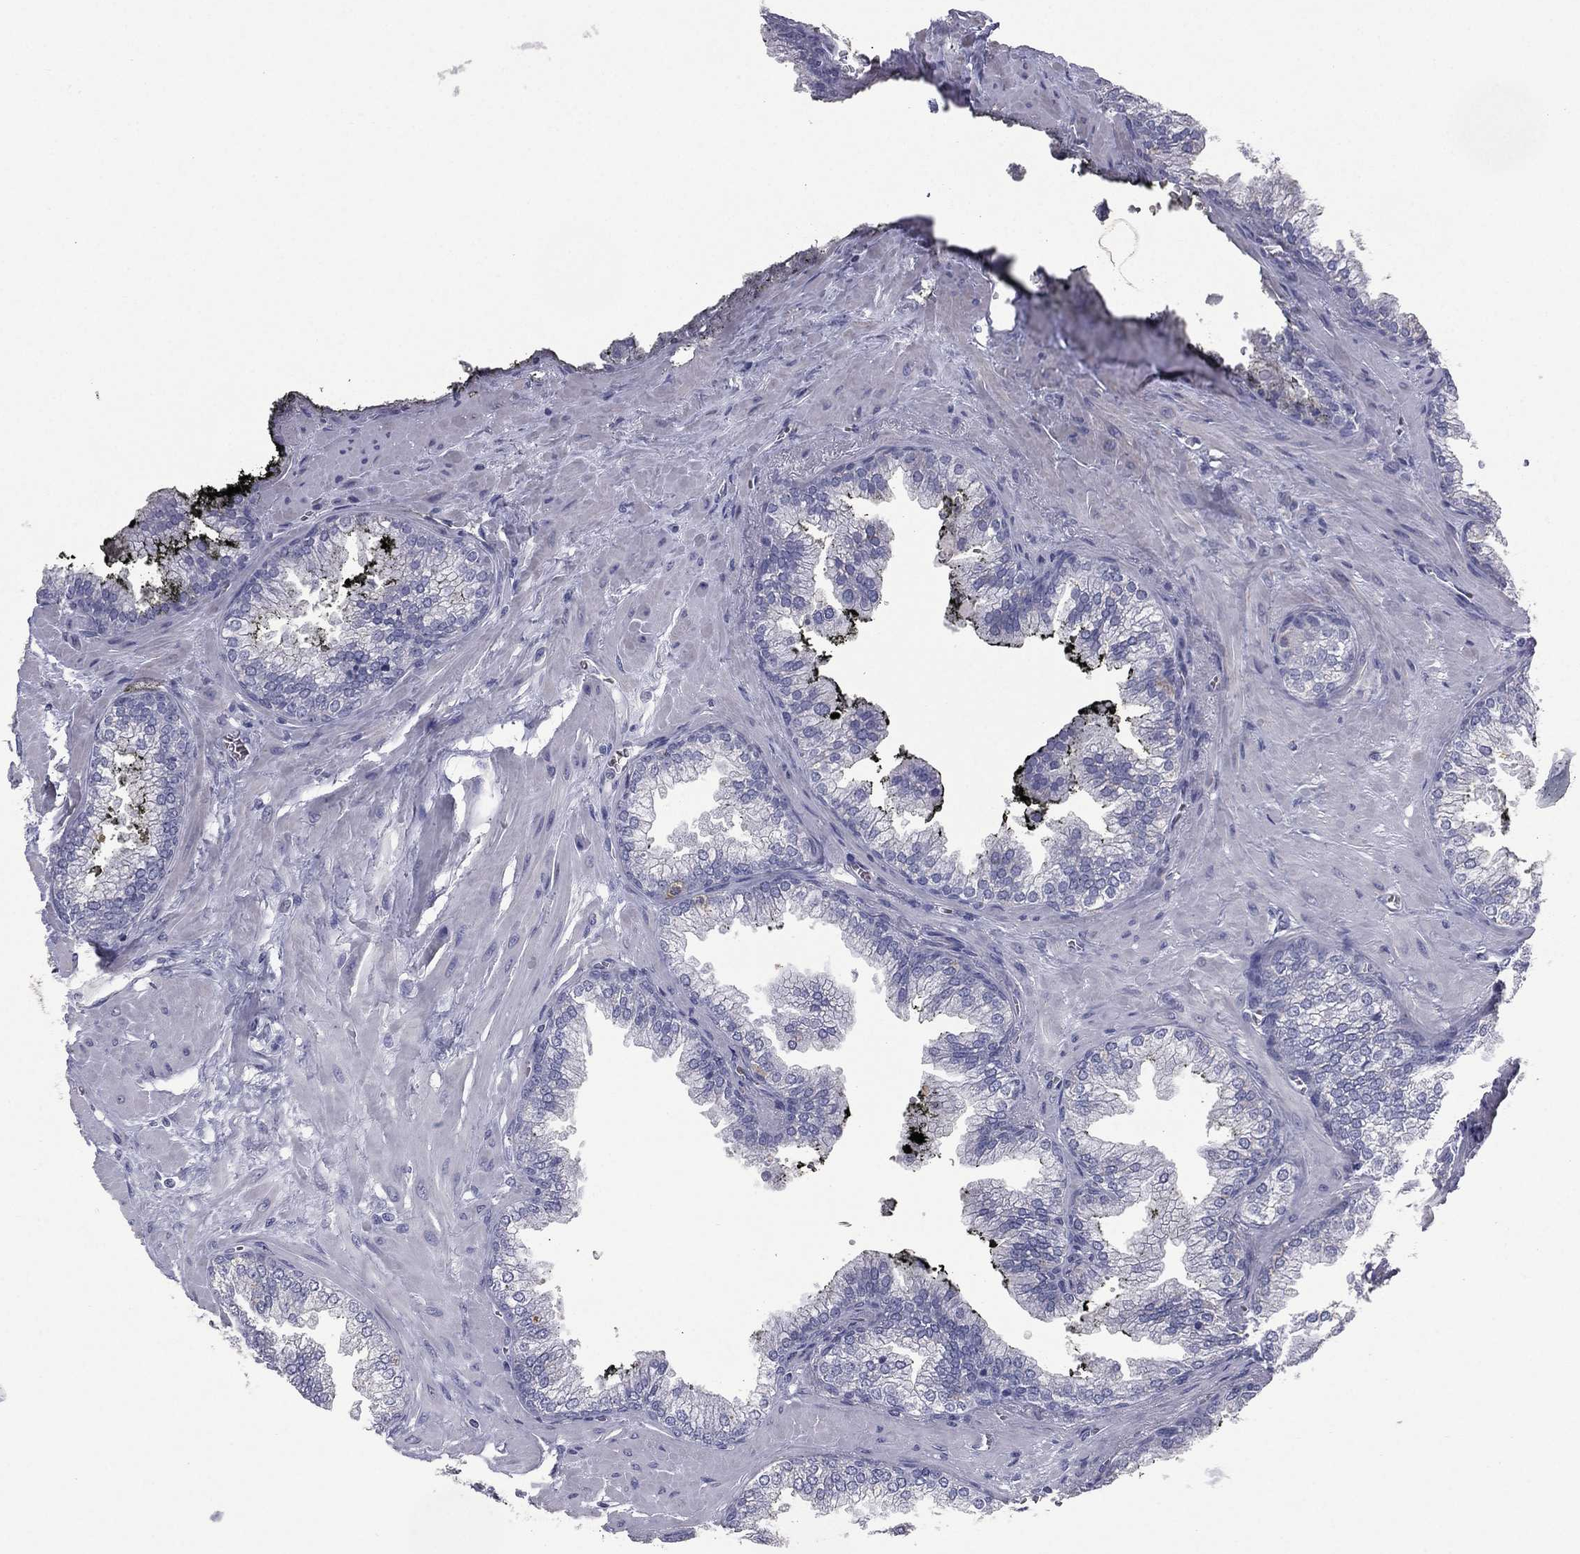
{"staining": {"intensity": "negative", "quantity": "none", "location": "none"}, "tissue": "prostate cancer", "cell_type": "Tumor cells", "image_type": "cancer", "snomed": [{"axis": "morphology", "description": "Adenocarcinoma, Low grade"}, {"axis": "topography", "description": "Prostate"}], "caption": "Human prostate cancer (low-grade adenocarcinoma) stained for a protein using IHC shows no expression in tumor cells.", "gene": "ESX1", "patient": {"sex": "male", "age": 72}}